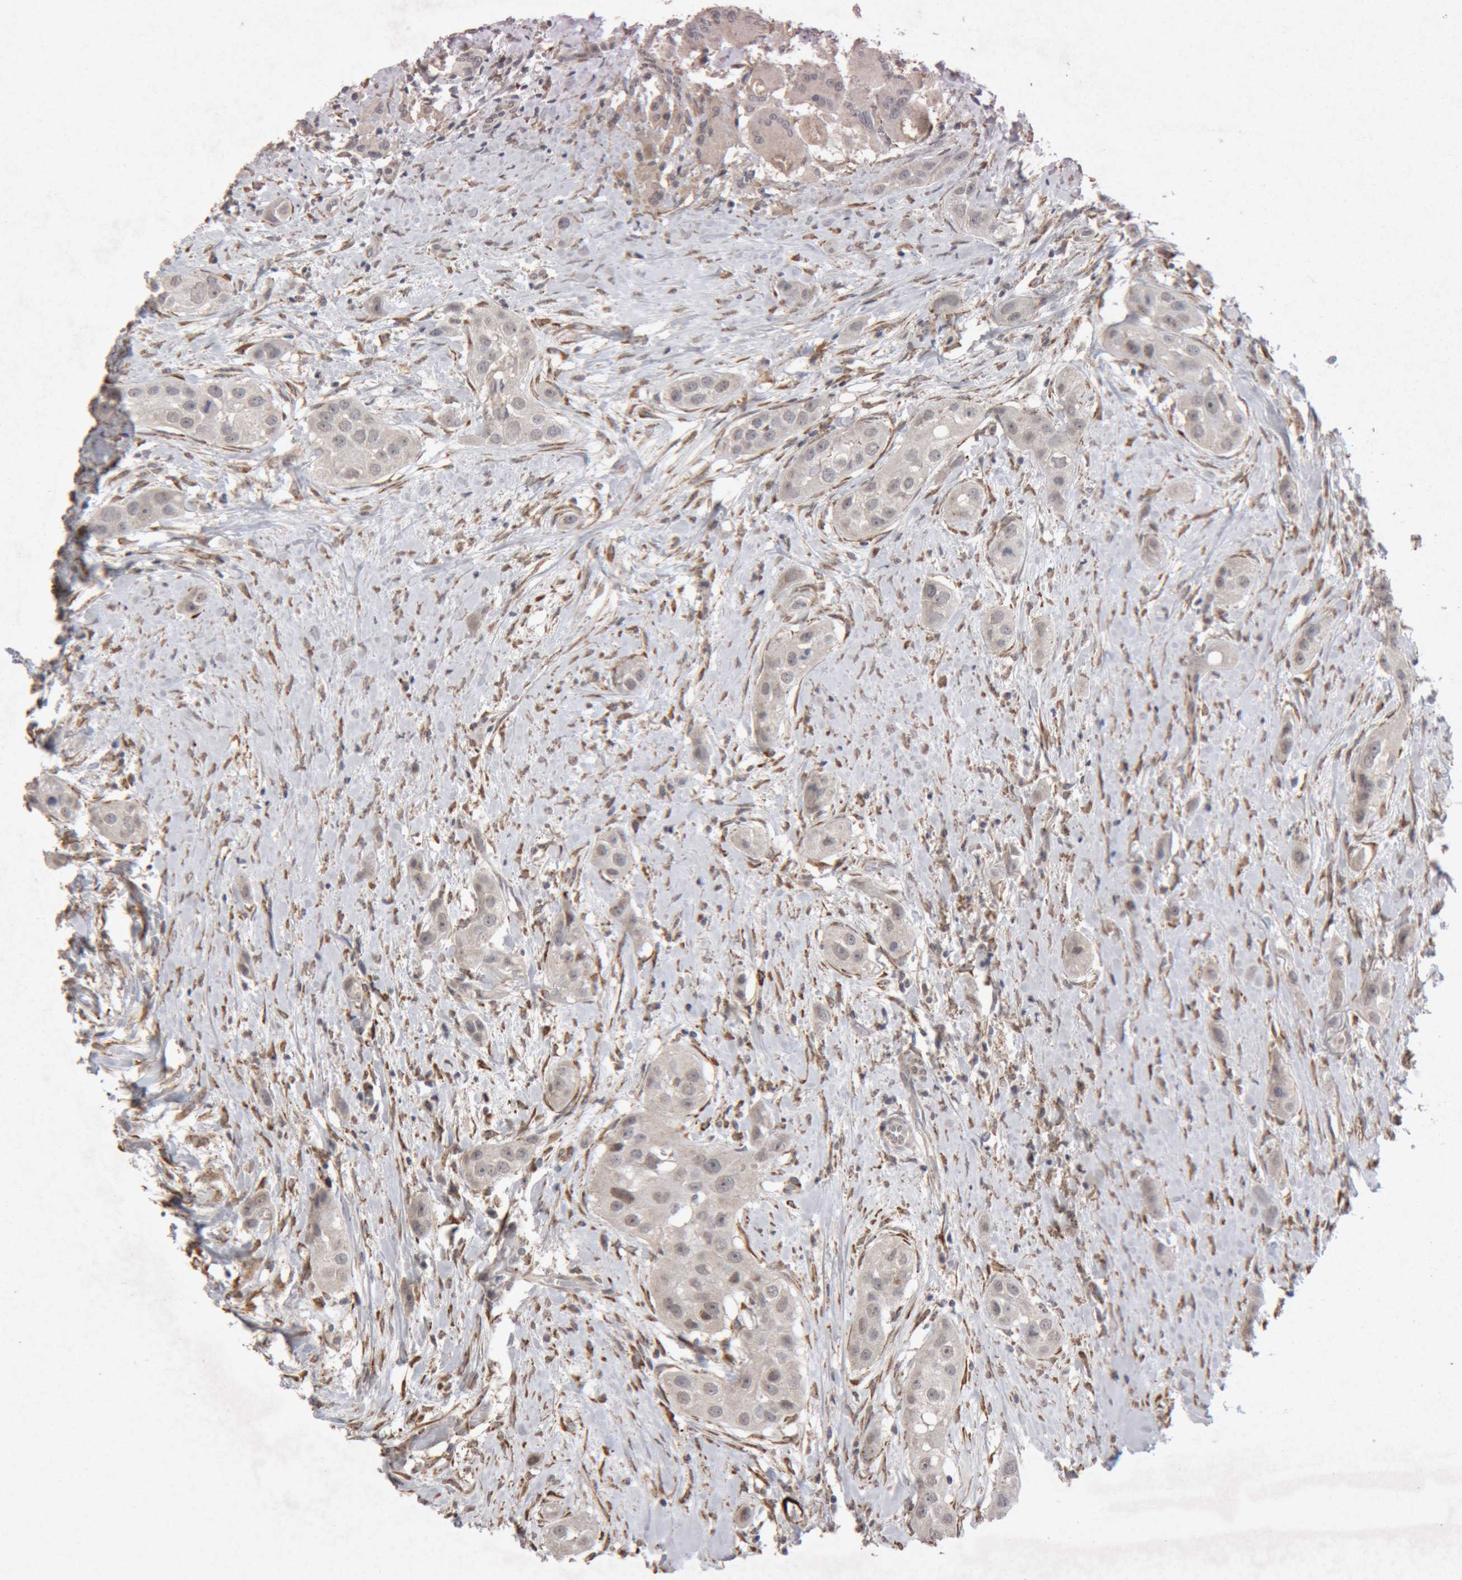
{"staining": {"intensity": "negative", "quantity": "none", "location": "none"}, "tissue": "head and neck cancer", "cell_type": "Tumor cells", "image_type": "cancer", "snomed": [{"axis": "morphology", "description": "Normal tissue, NOS"}, {"axis": "morphology", "description": "Squamous cell carcinoma, NOS"}, {"axis": "topography", "description": "Skeletal muscle"}, {"axis": "topography", "description": "Head-Neck"}], "caption": "Immunohistochemistry photomicrograph of human head and neck cancer stained for a protein (brown), which reveals no positivity in tumor cells.", "gene": "MEP1A", "patient": {"sex": "male", "age": 51}}